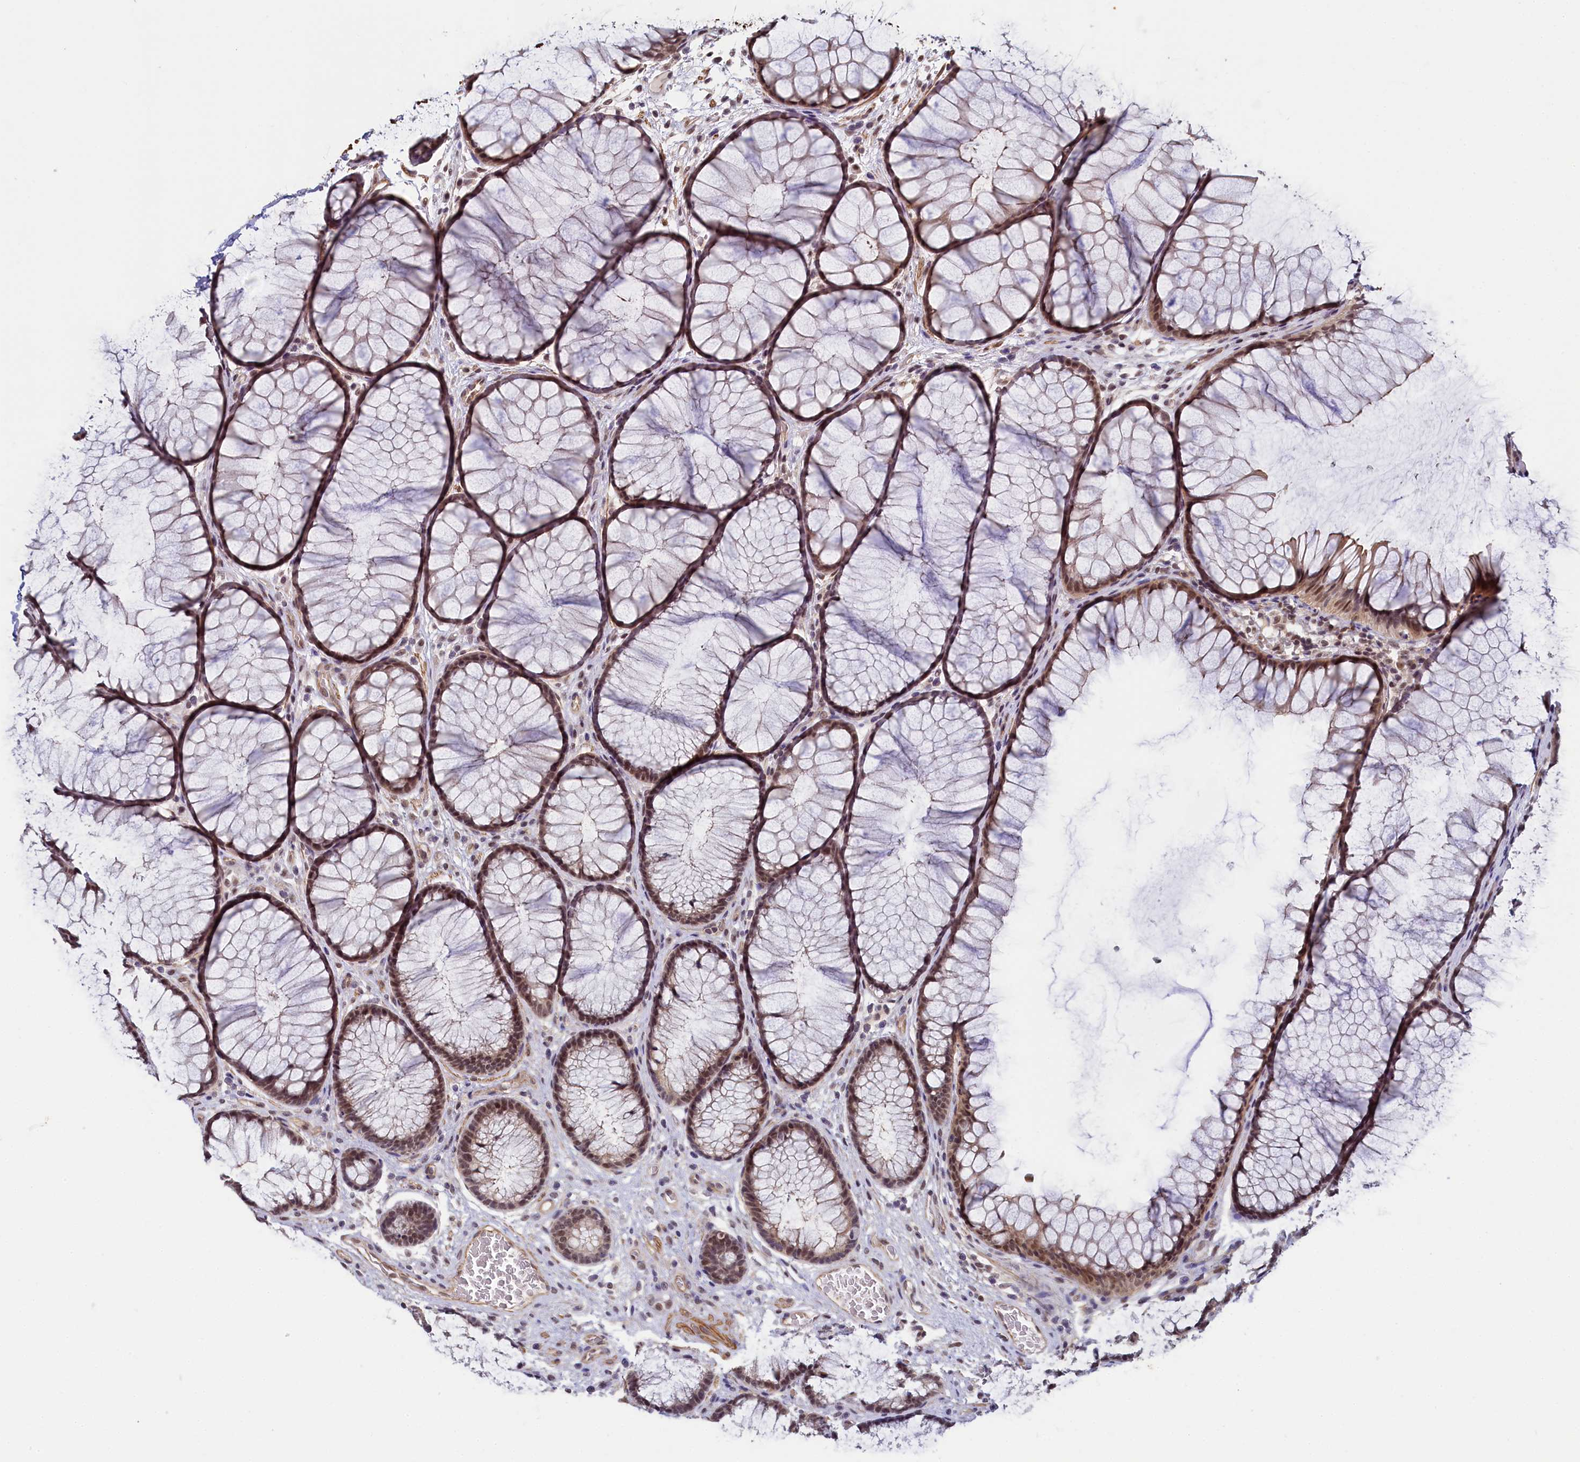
{"staining": {"intensity": "moderate", "quantity": ">75%", "location": "cytoplasmic/membranous"}, "tissue": "colon", "cell_type": "Endothelial cells", "image_type": "normal", "snomed": [{"axis": "morphology", "description": "Normal tissue, NOS"}, {"axis": "topography", "description": "Colon"}], "caption": "This image demonstrates IHC staining of normal colon, with medium moderate cytoplasmic/membranous staining in about >75% of endothelial cells.", "gene": "INTS14", "patient": {"sex": "female", "age": 82}}